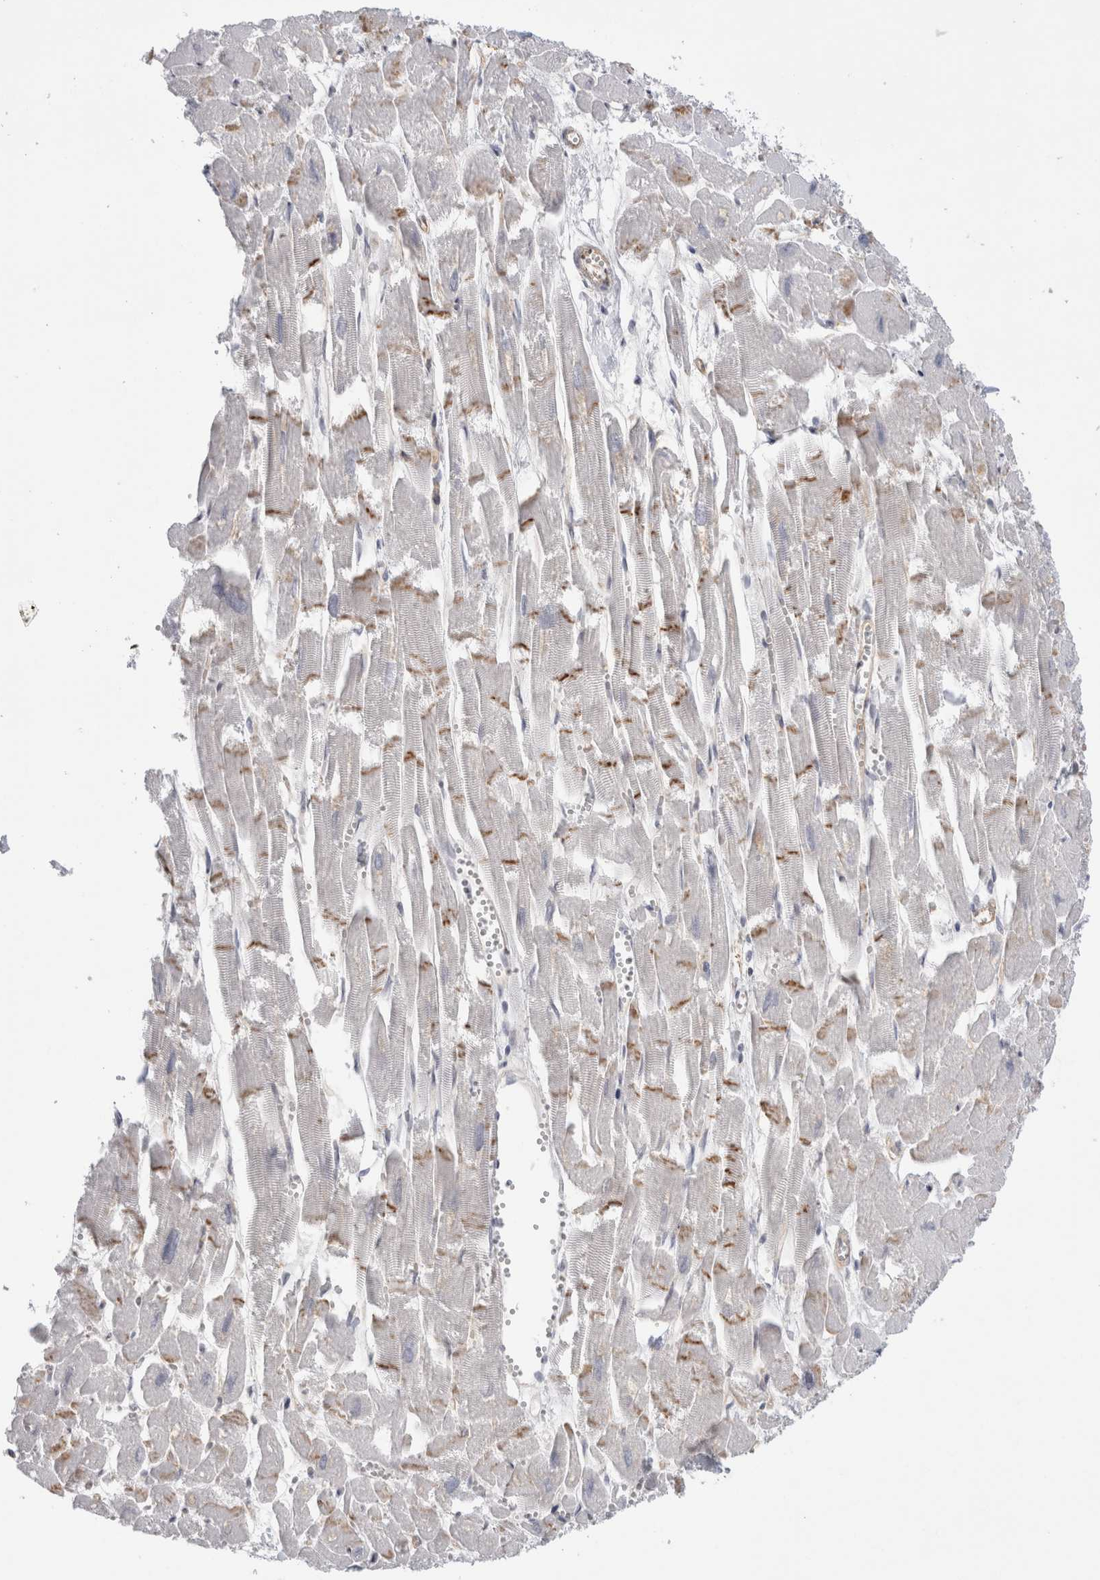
{"staining": {"intensity": "moderate", "quantity": "<25%", "location": "cytoplasmic/membranous"}, "tissue": "heart muscle", "cell_type": "Cardiomyocytes", "image_type": "normal", "snomed": [{"axis": "morphology", "description": "Normal tissue, NOS"}, {"axis": "topography", "description": "Heart"}], "caption": "Immunohistochemical staining of benign heart muscle reveals low levels of moderate cytoplasmic/membranous positivity in approximately <25% of cardiomyocytes. (brown staining indicates protein expression, while blue staining denotes nuclei).", "gene": "VANGL1", "patient": {"sex": "male", "age": 54}}